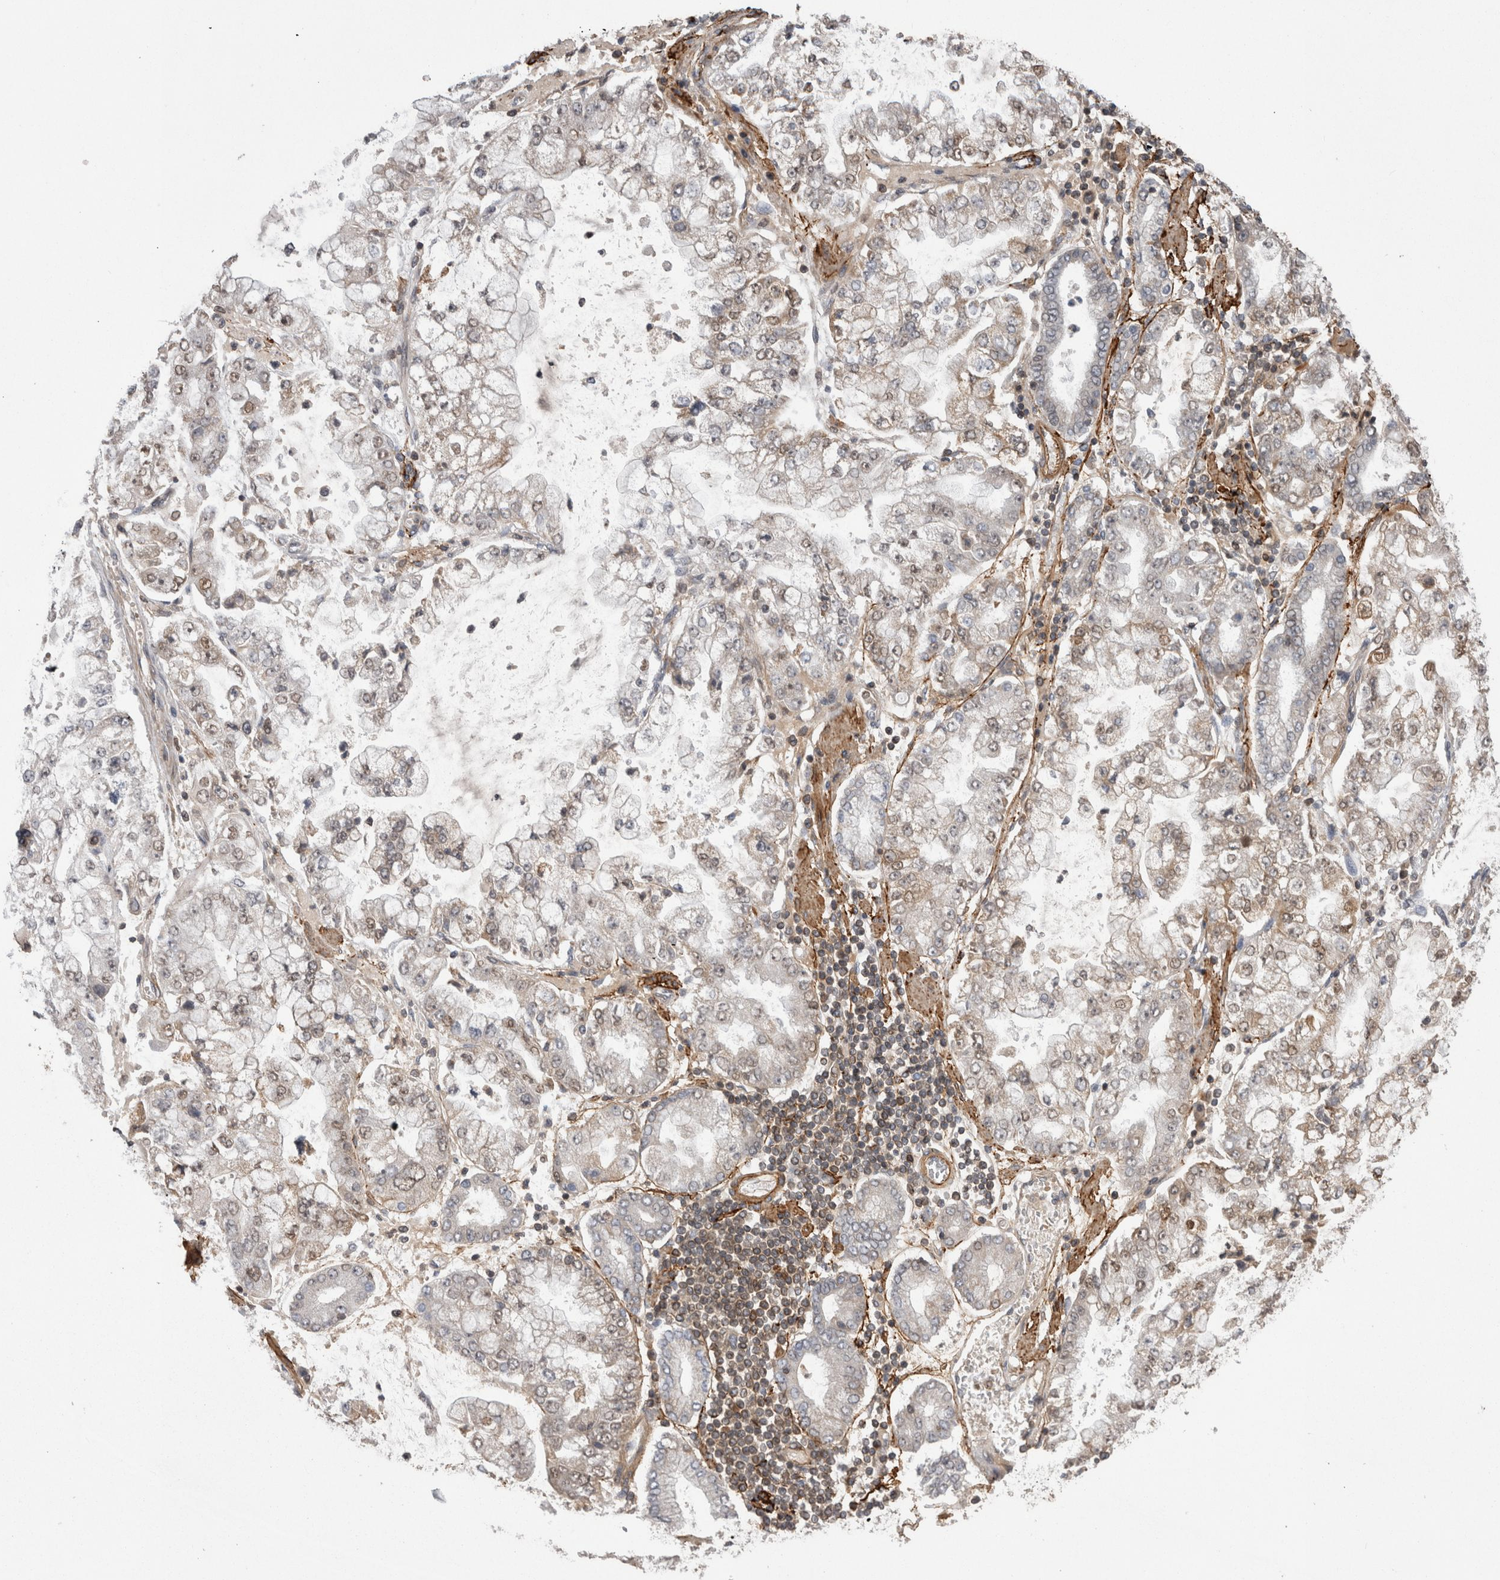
{"staining": {"intensity": "weak", "quantity": "<25%", "location": "nuclear"}, "tissue": "stomach cancer", "cell_type": "Tumor cells", "image_type": "cancer", "snomed": [{"axis": "morphology", "description": "Adenocarcinoma, NOS"}, {"axis": "topography", "description": "Stomach"}], "caption": "There is no significant staining in tumor cells of adenocarcinoma (stomach).", "gene": "DARS2", "patient": {"sex": "male", "age": 76}}